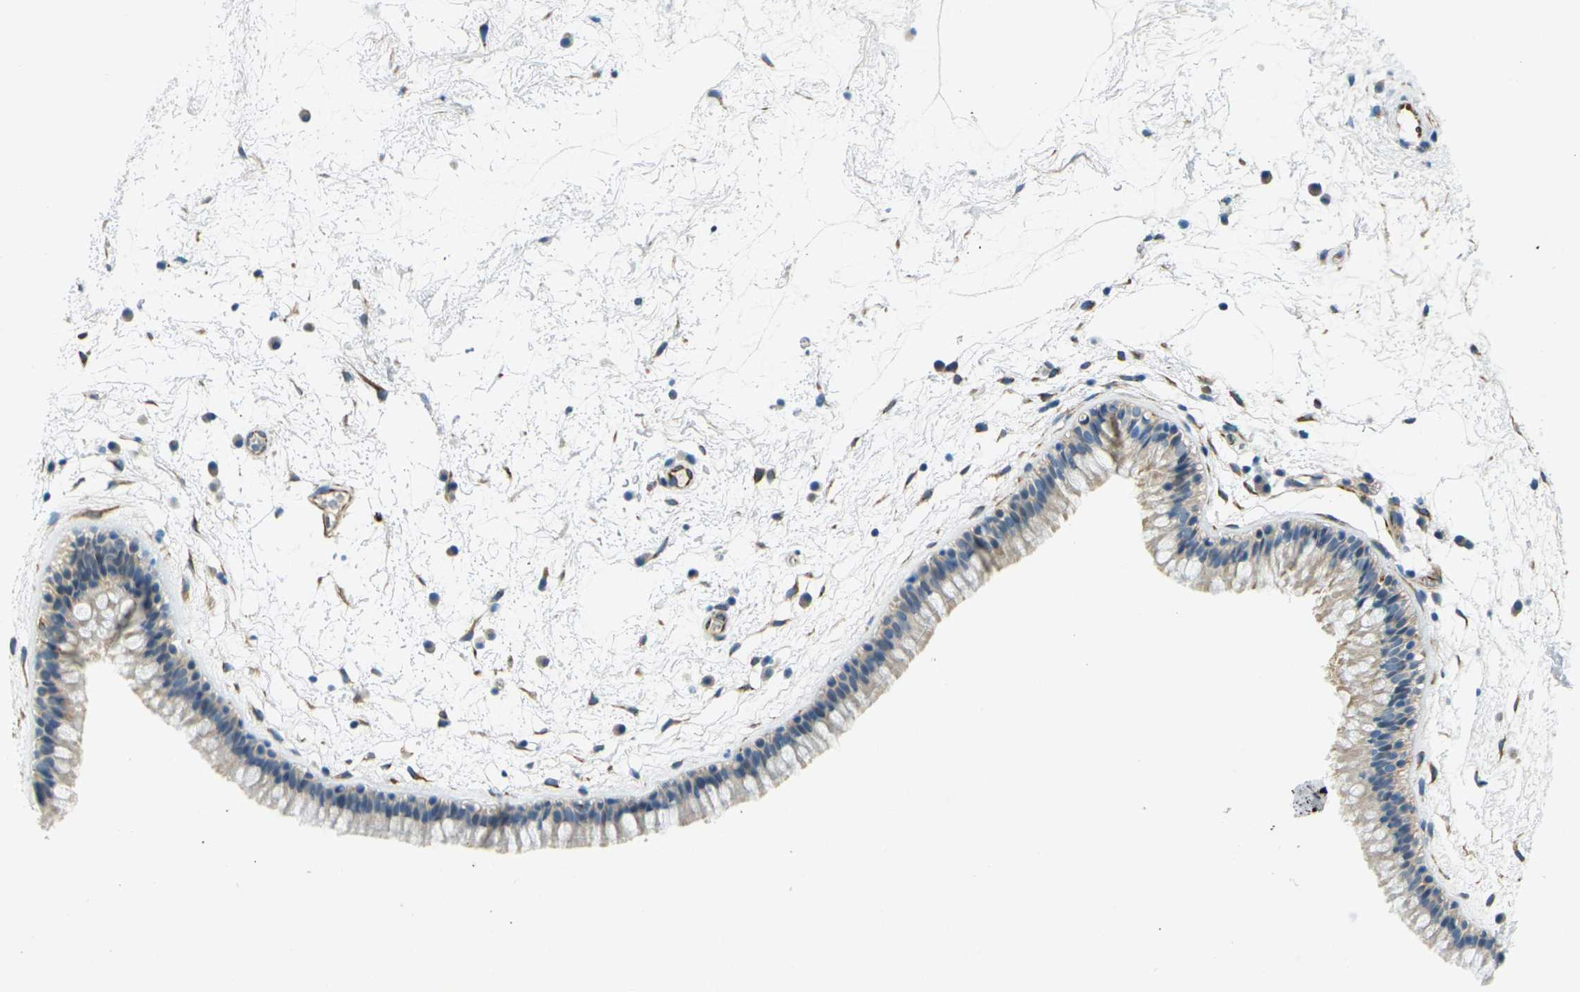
{"staining": {"intensity": "weak", "quantity": "25%-75%", "location": "cytoplasmic/membranous"}, "tissue": "nasopharynx", "cell_type": "Respiratory epithelial cells", "image_type": "normal", "snomed": [{"axis": "morphology", "description": "Normal tissue, NOS"}, {"axis": "morphology", "description": "Inflammation, NOS"}, {"axis": "topography", "description": "Nasopharynx"}], "caption": "DAB (3,3'-diaminobenzidine) immunohistochemical staining of unremarkable human nasopharynx displays weak cytoplasmic/membranous protein staining in about 25%-75% of respiratory epithelial cells. (Stains: DAB in brown, nuclei in blue, Microscopy: brightfield microscopy at high magnification).", "gene": "CYP2C8", "patient": {"sex": "male", "age": 48}}